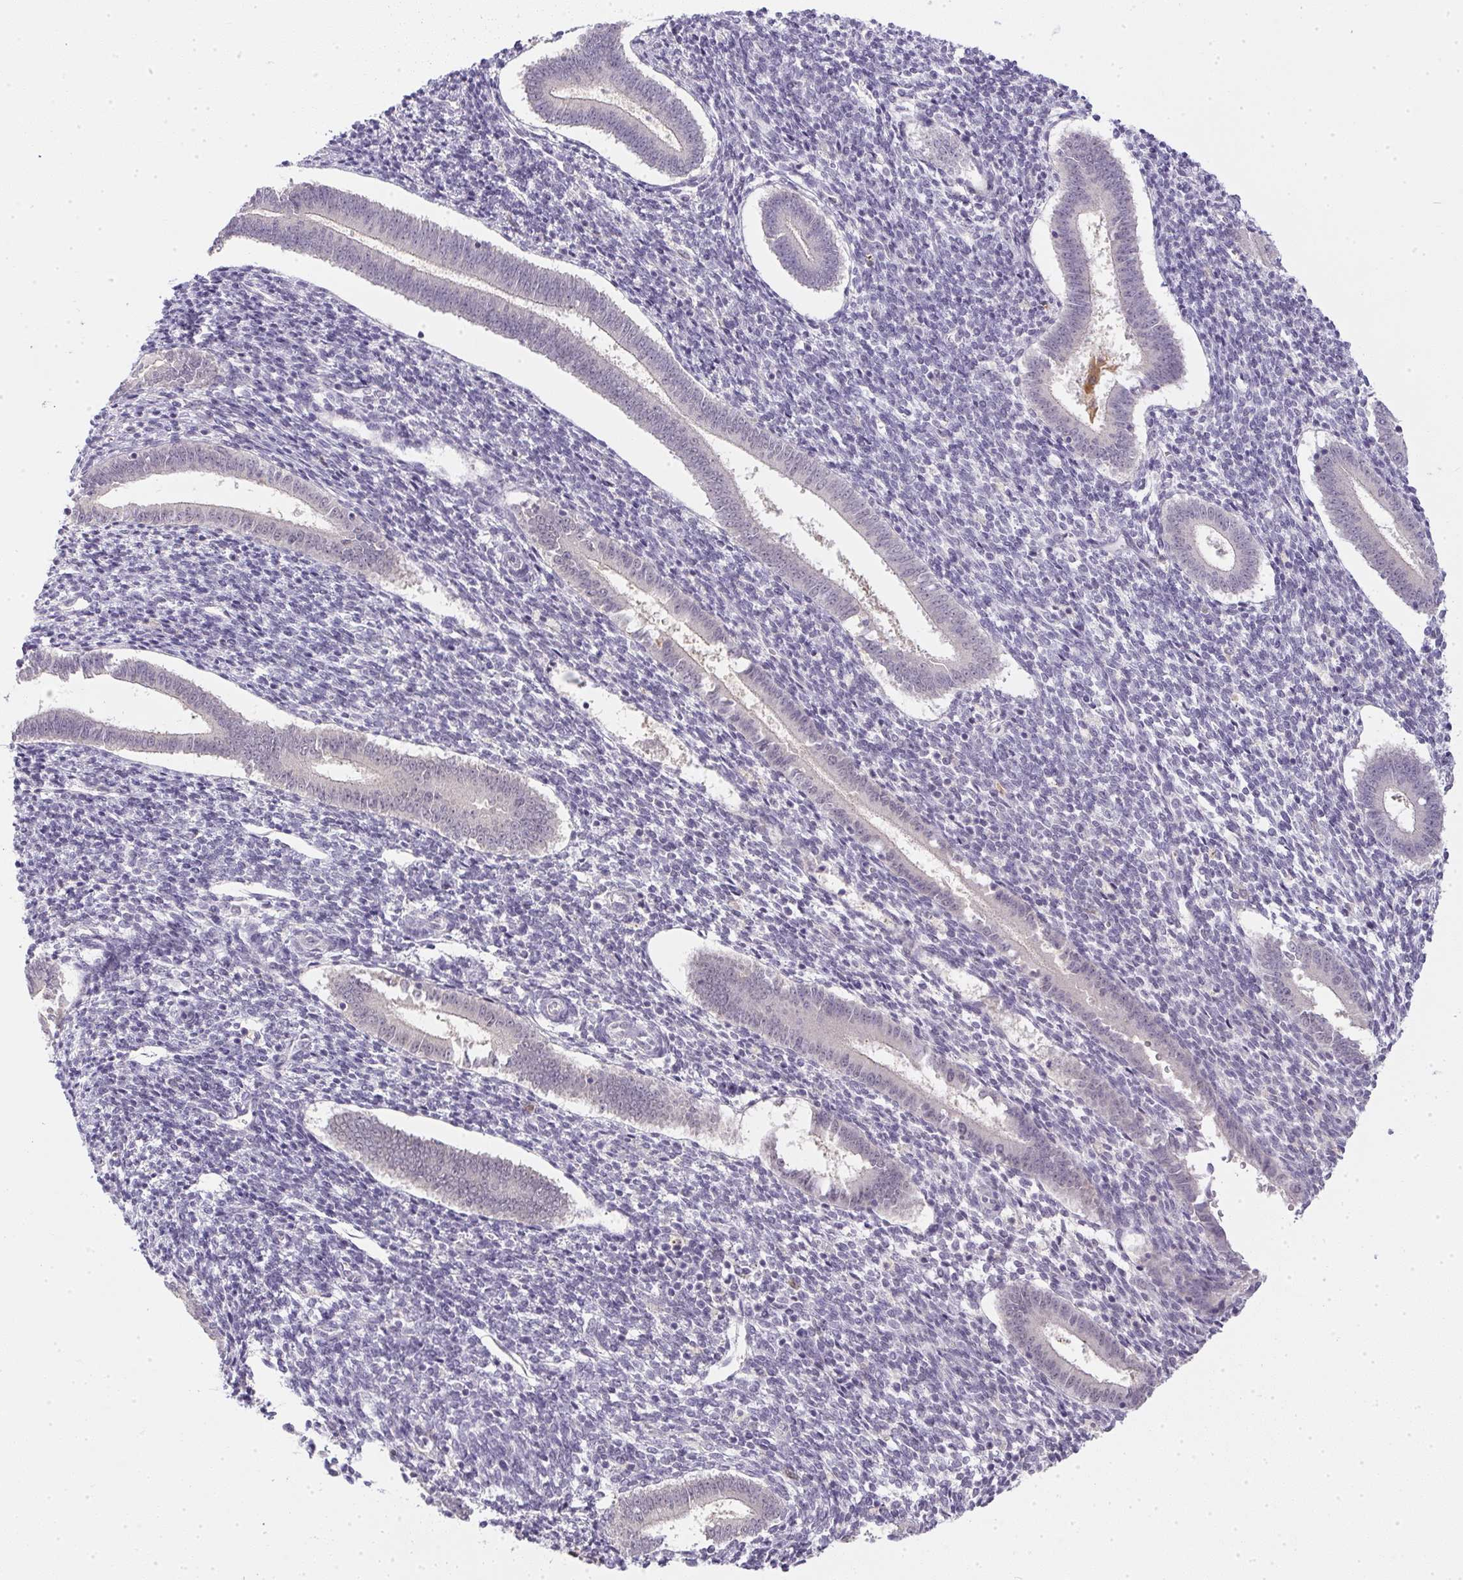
{"staining": {"intensity": "negative", "quantity": "none", "location": "none"}, "tissue": "endometrium", "cell_type": "Cells in endometrial stroma", "image_type": "normal", "snomed": [{"axis": "morphology", "description": "Normal tissue, NOS"}, {"axis": "topography", "description": "Endometrium"}], "caption": "Immunohistochemistry of benign human endometrium displays no staining in cells in endometrial stroma.", "gene": "DNAJC5G", "patient": {"sex": "female", "age": 25}}